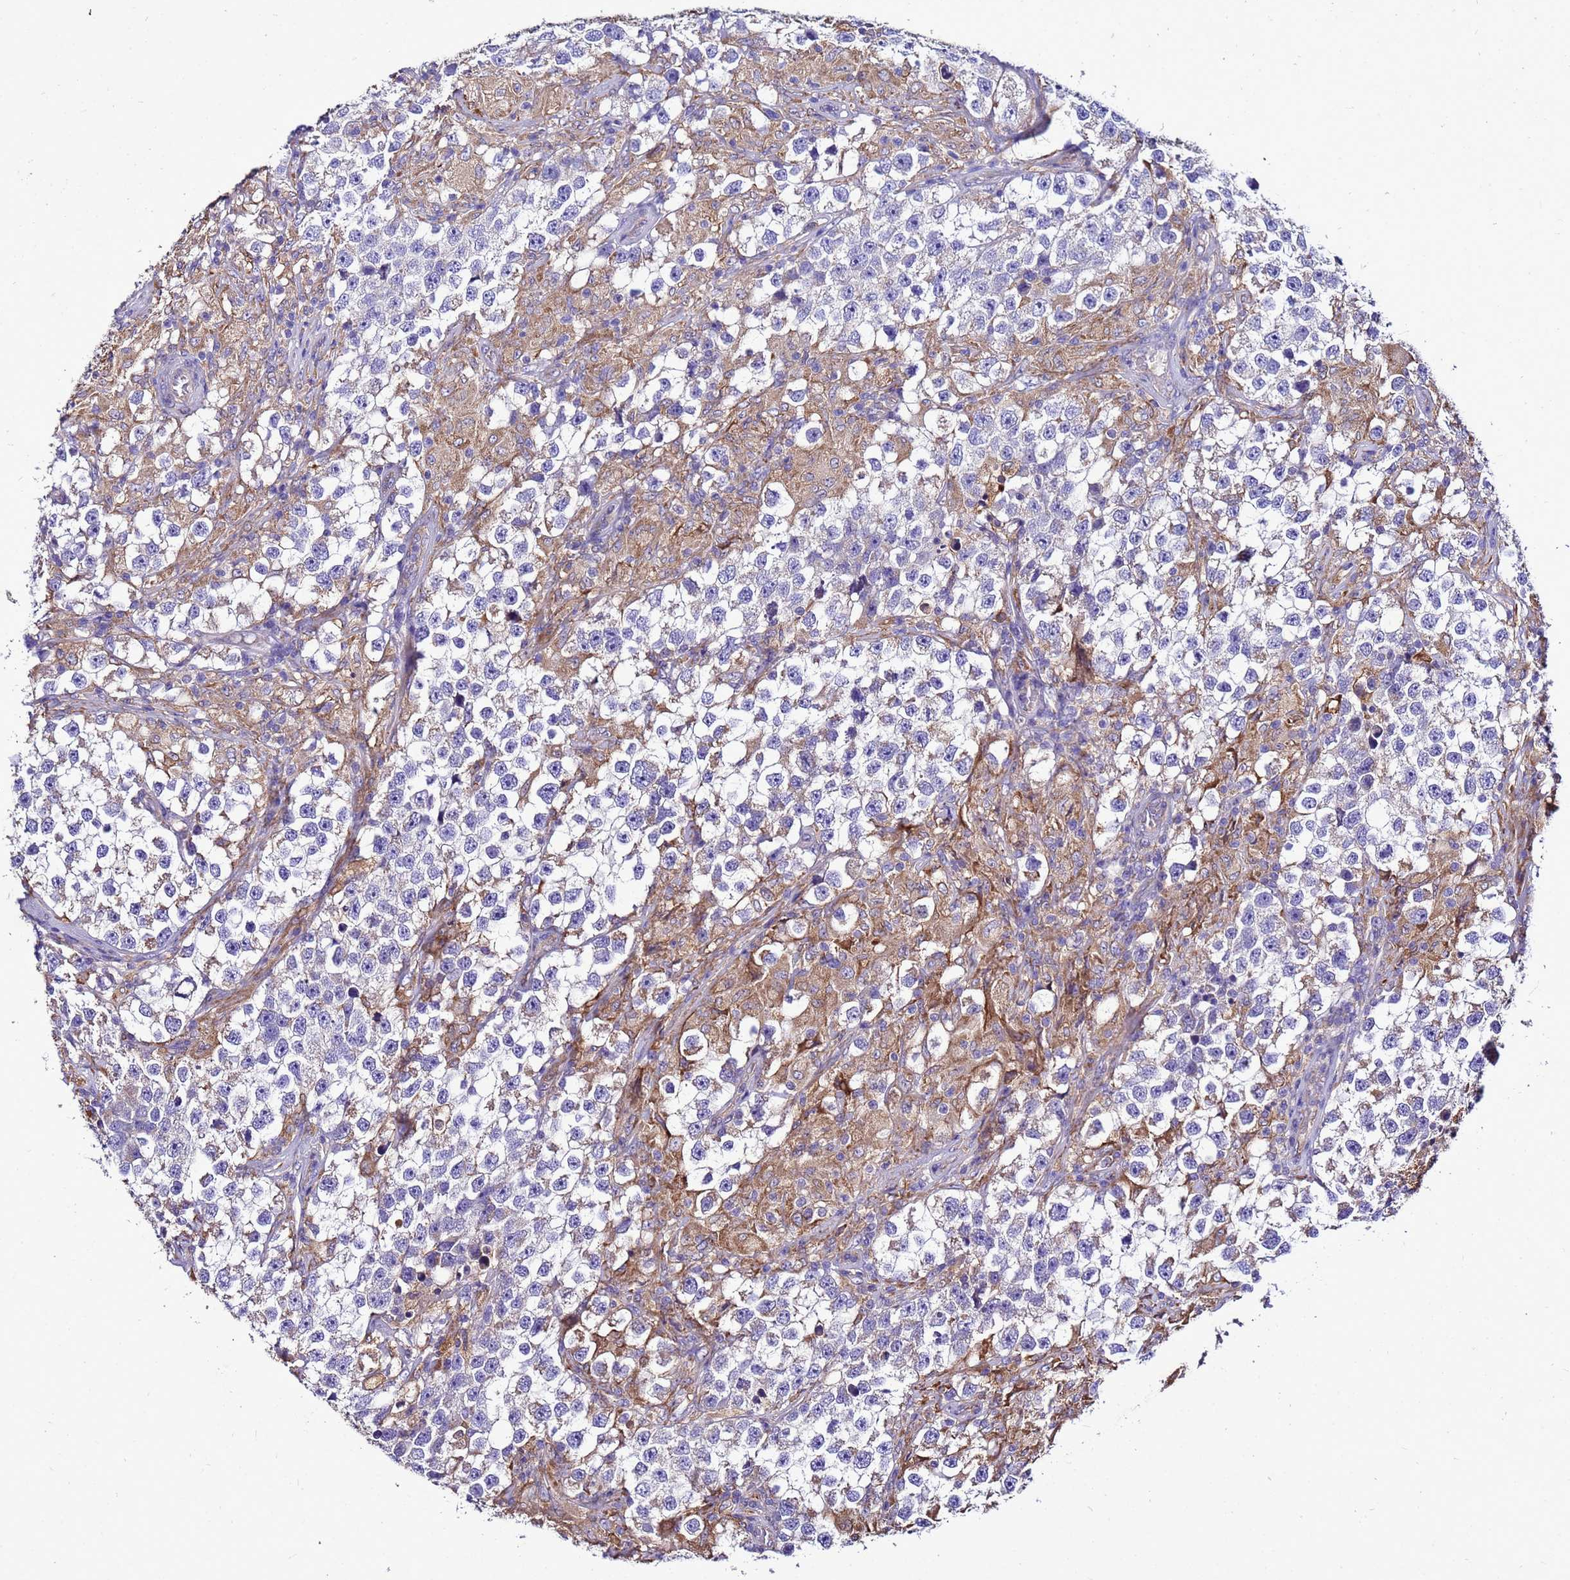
{"staining": {"intensity": "weak", "quantity": "<25%", "location": "cytoplasmic/membranous"}, "tissue": "testis cancer", "cell_type": "Tumor cells", "image_type": "cancer", "snomed": [{"axis": "morphology", "description": "Seminoma, NOS"}, {"axis": "topography", "description": "Testis"}], "caption": "This photomicrograph is of testis cancer (seminoma) stained with immunohistochemistry to label a protein in brown with the nuclei are counter-stained blue. There is no staining in tumor cells.", "gene": "ANTKMT", "patient": {"sex": "male", "age": 46}}